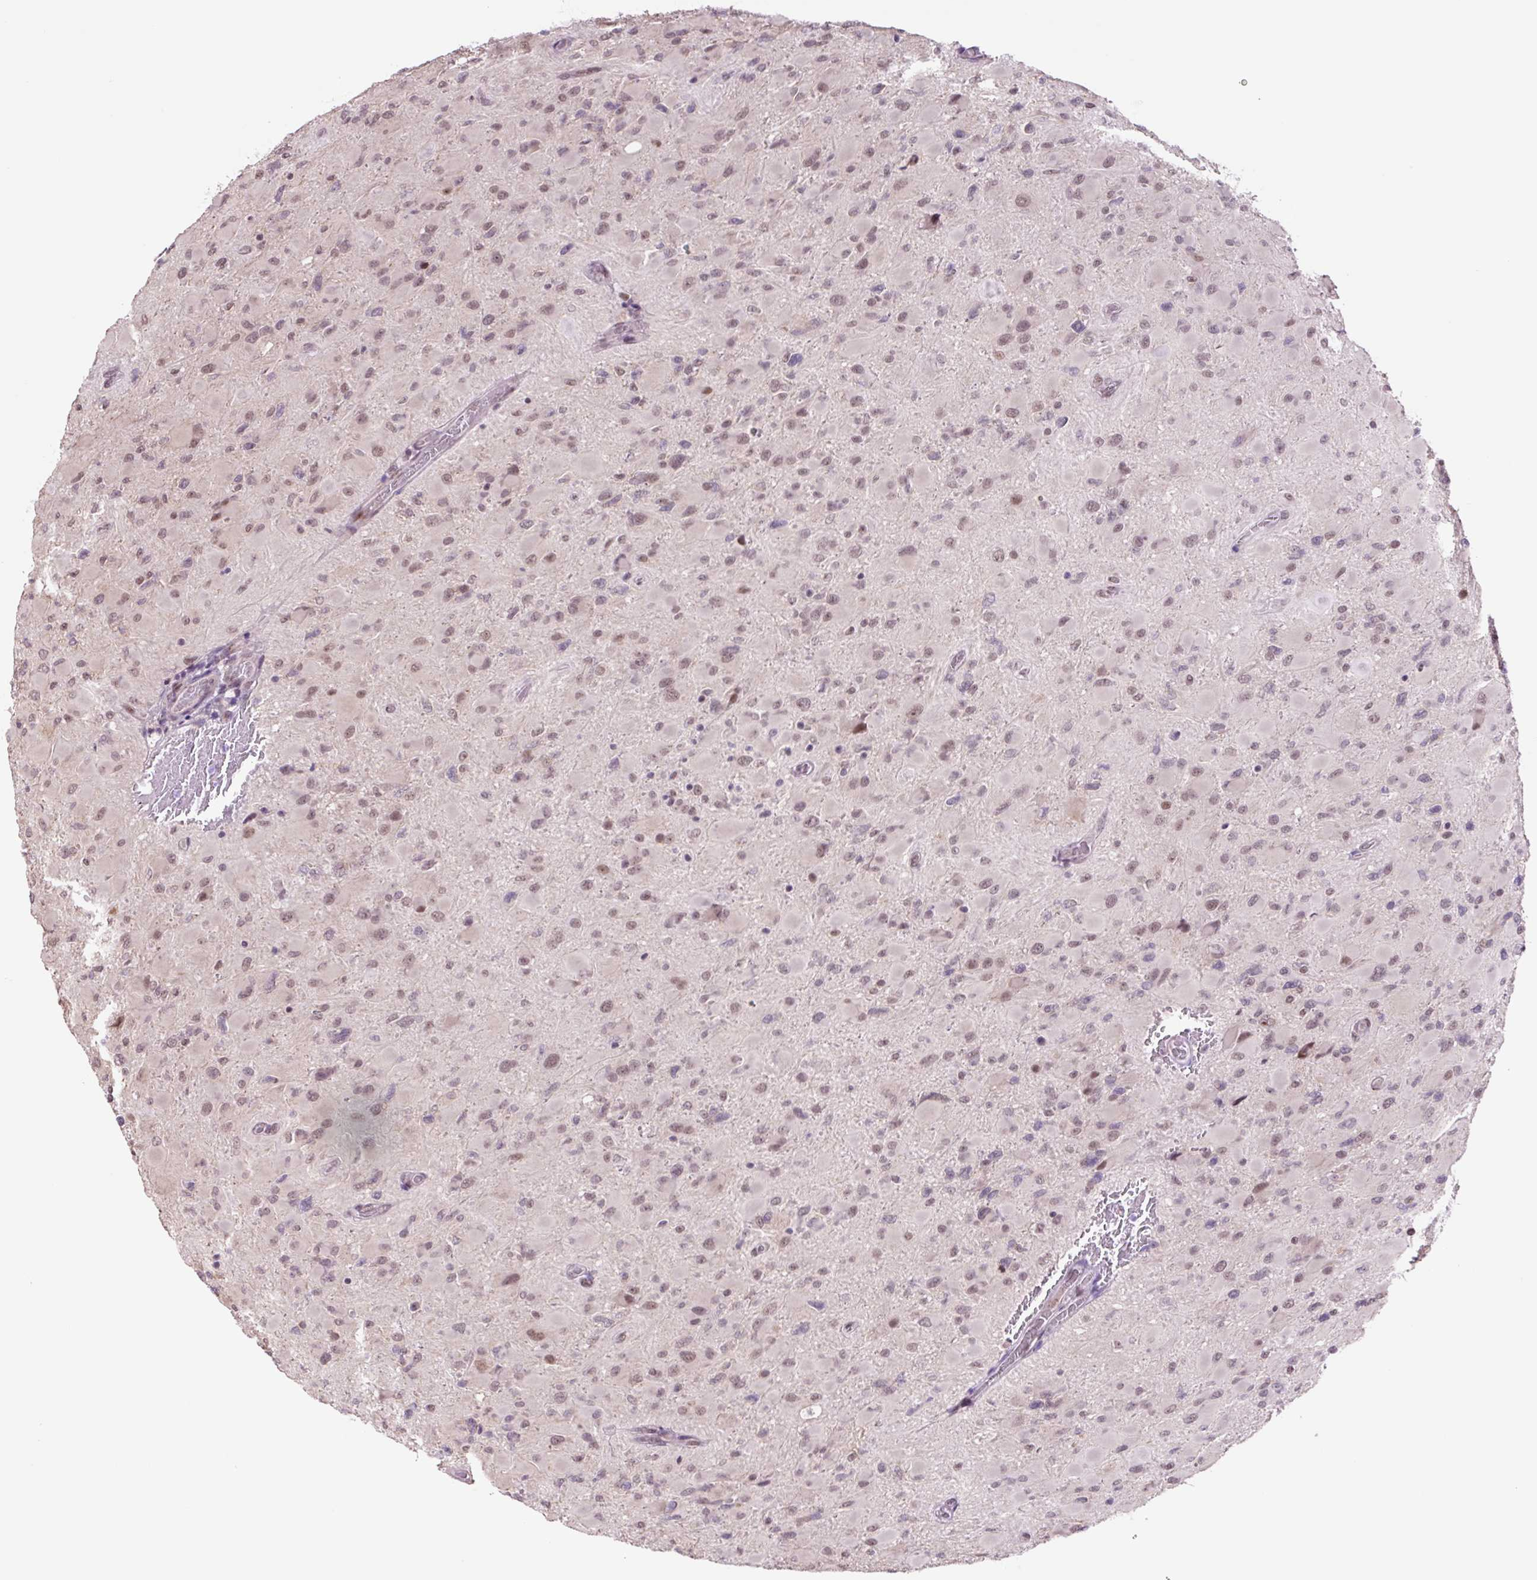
{"staining": {"intensity": "weak", "quantity": ">75%", "location": "nuclear"}, "tissue": "glioma", "cell_type": "Tumor cells", "image_type": "cancer", "snomed": [{"axis": "morphology", "description": "Glioma, malignant, High grade"}, {"axis": "topography", "description": "Cerebral cortex"}], "caption": "Protein staining of glioma tissue demonstrates weak nuclear positivity in about >75% of tumor cells. The protein of interest is stained brown, and the nuclei are stained in blue (DAB (3,3'-diaminobenzidine) IHC with brightfield microscopy, high magnification).", "gene": "TAF1A", "patient": {"sex": "female", "age": 36}}